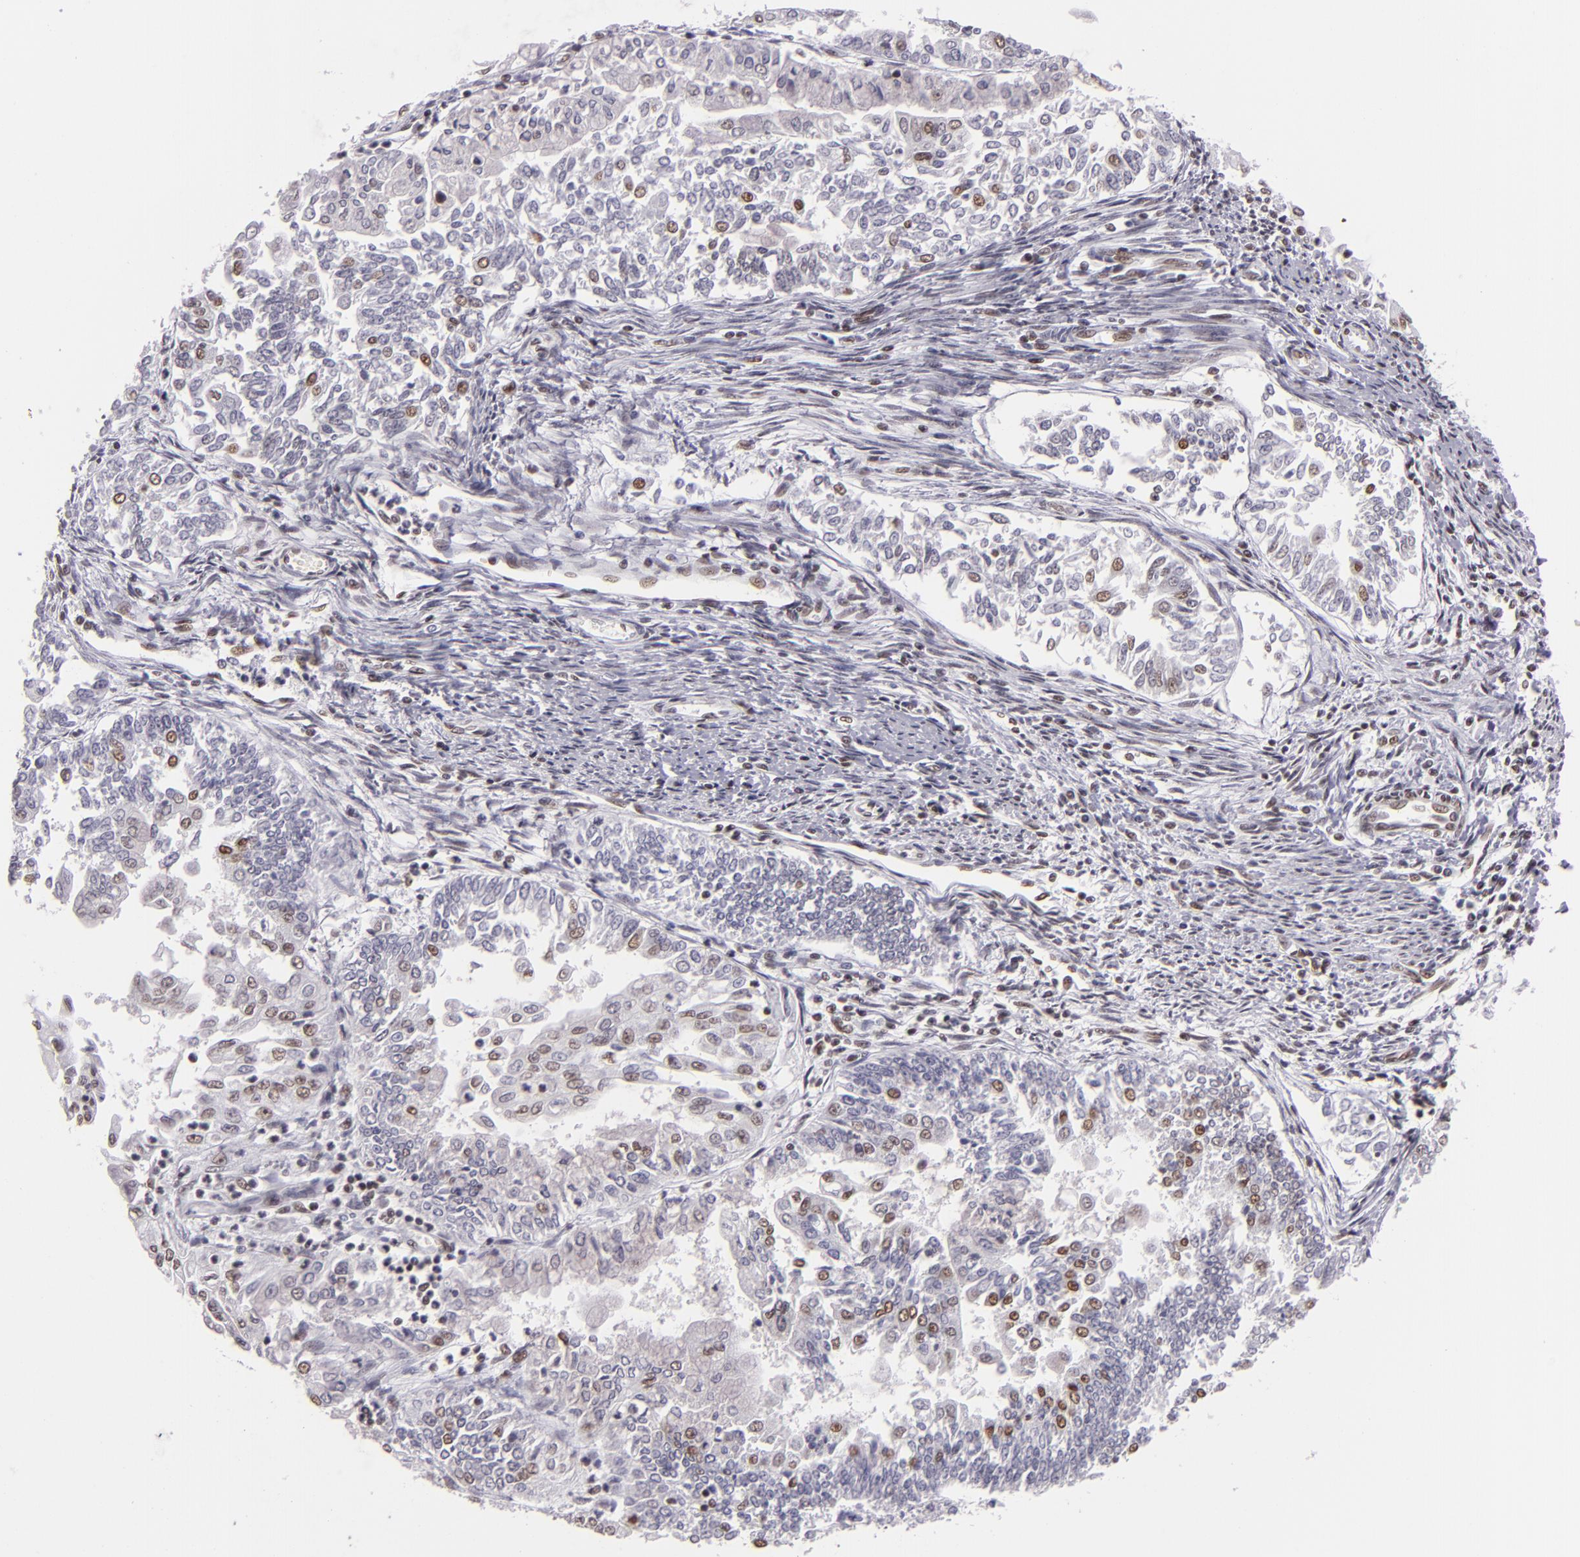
{"staining": {"intensity": "weak", "quantity": "<25%", "location": "nuclear"}, "tissue": "endometrial cancer", "cell_type": "Tumor cells", "image_type": "cancer", "snomed": [{"axis": "morphology", "description": "Adenocarcinoma, NOS"}, {"axis": "topography", "description": "Endometrium"}], "caption": "The immunohistochemistry histopathology image has no significant positivity in tumor cells of endometrial cancer tissue.", "gene": "BRD8", "patient": {"sex": "female", "age": 75}}